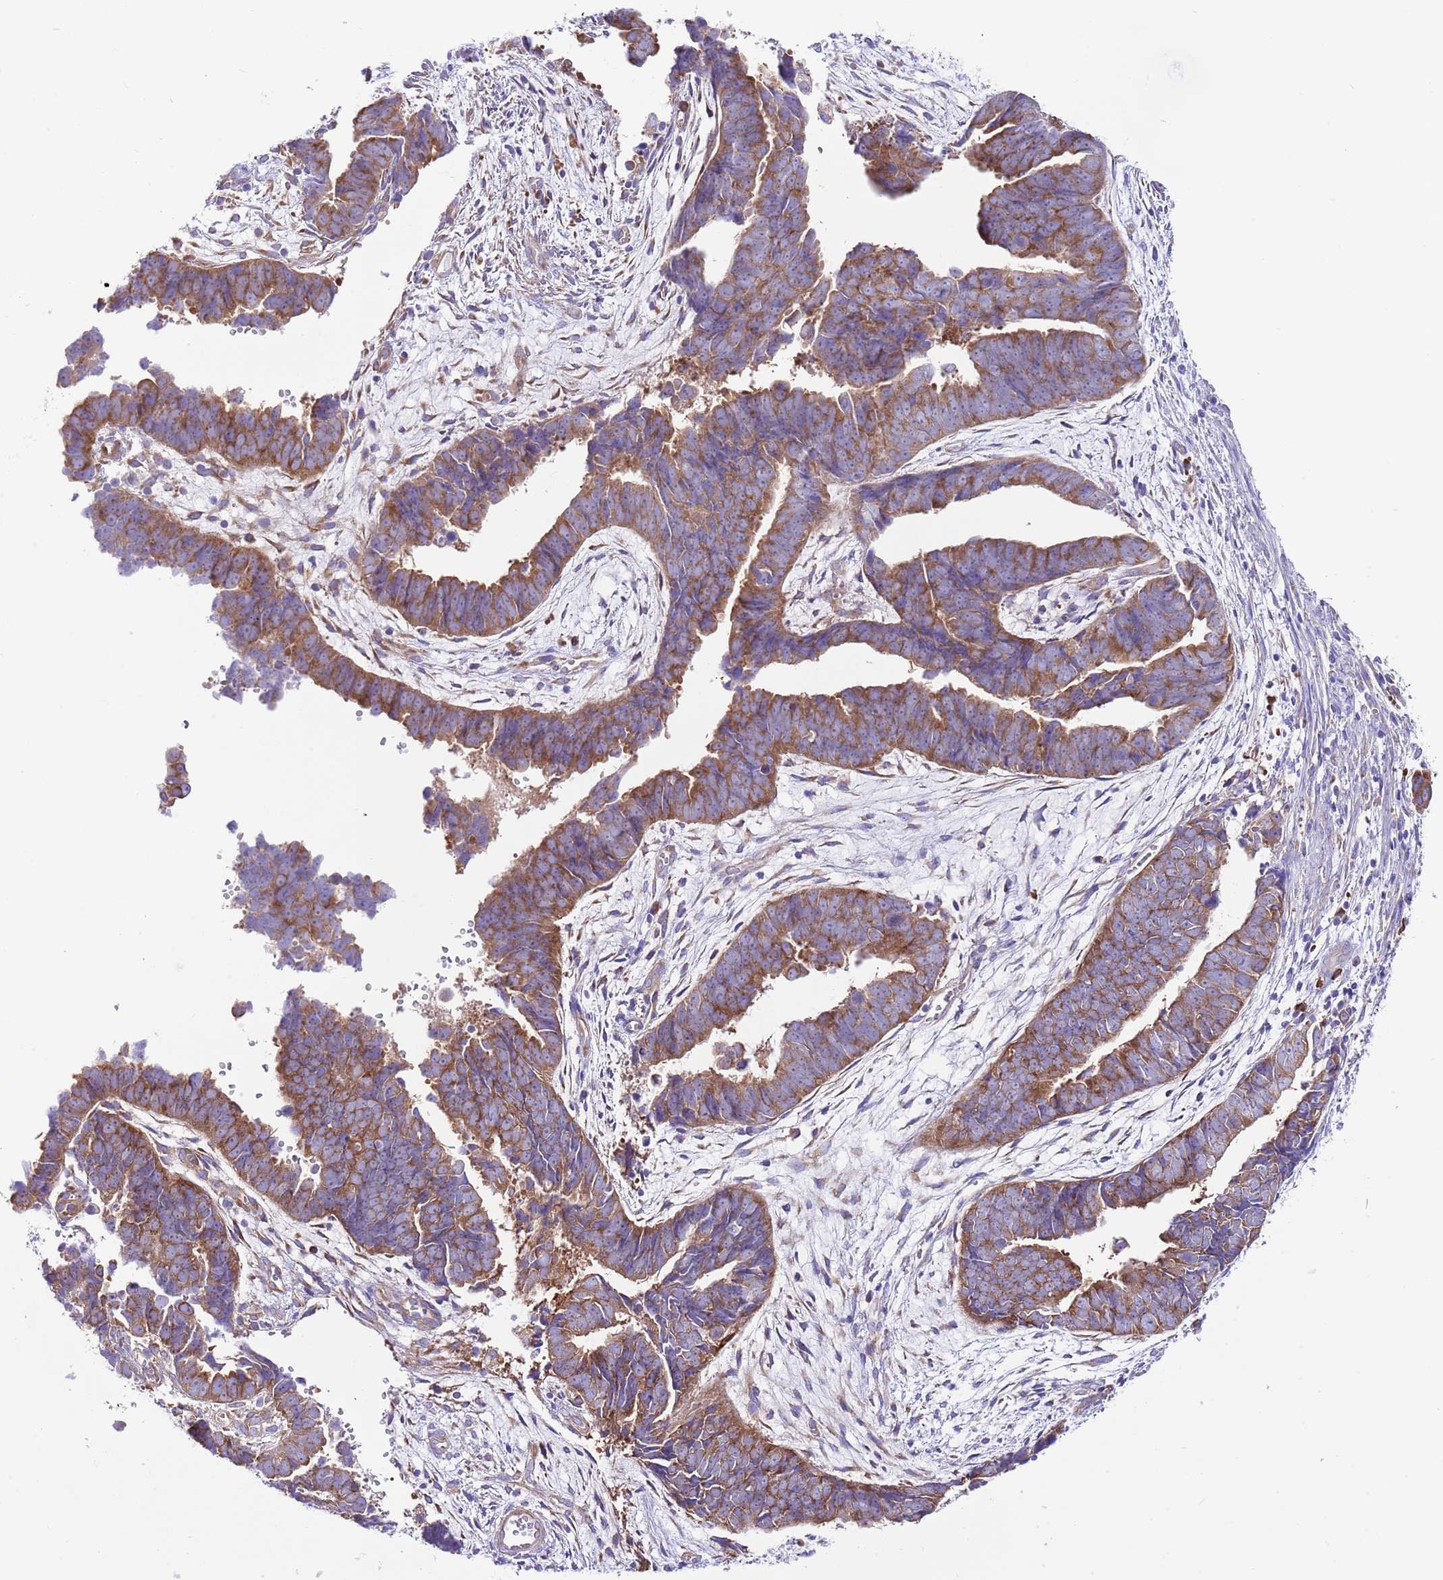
{"staining": {"intensity": "moderate", "quantity": ">75%", "location": "cytoplasmic/membranous"}, "tissue": "endometrial cancer", "cell_type": "Tumor cells", "image_type": "cancer", "snomed": [{"axis": "morphology", "description": "Adenocarcinoma, NOS"}, {"axis": "topography", "description": "Endometrium"}], "caption": "The image reveals a brown stain indicating the presence of a protein in the cytoplasmic/membranous of tumor cells in adenocarcinoma (endometrial). Immunohistochemistry stains the protein of interest in brown and the nuclei are stained blue.", "gene": "RPS10", "patient": {"sex": "female", "age": 75}}